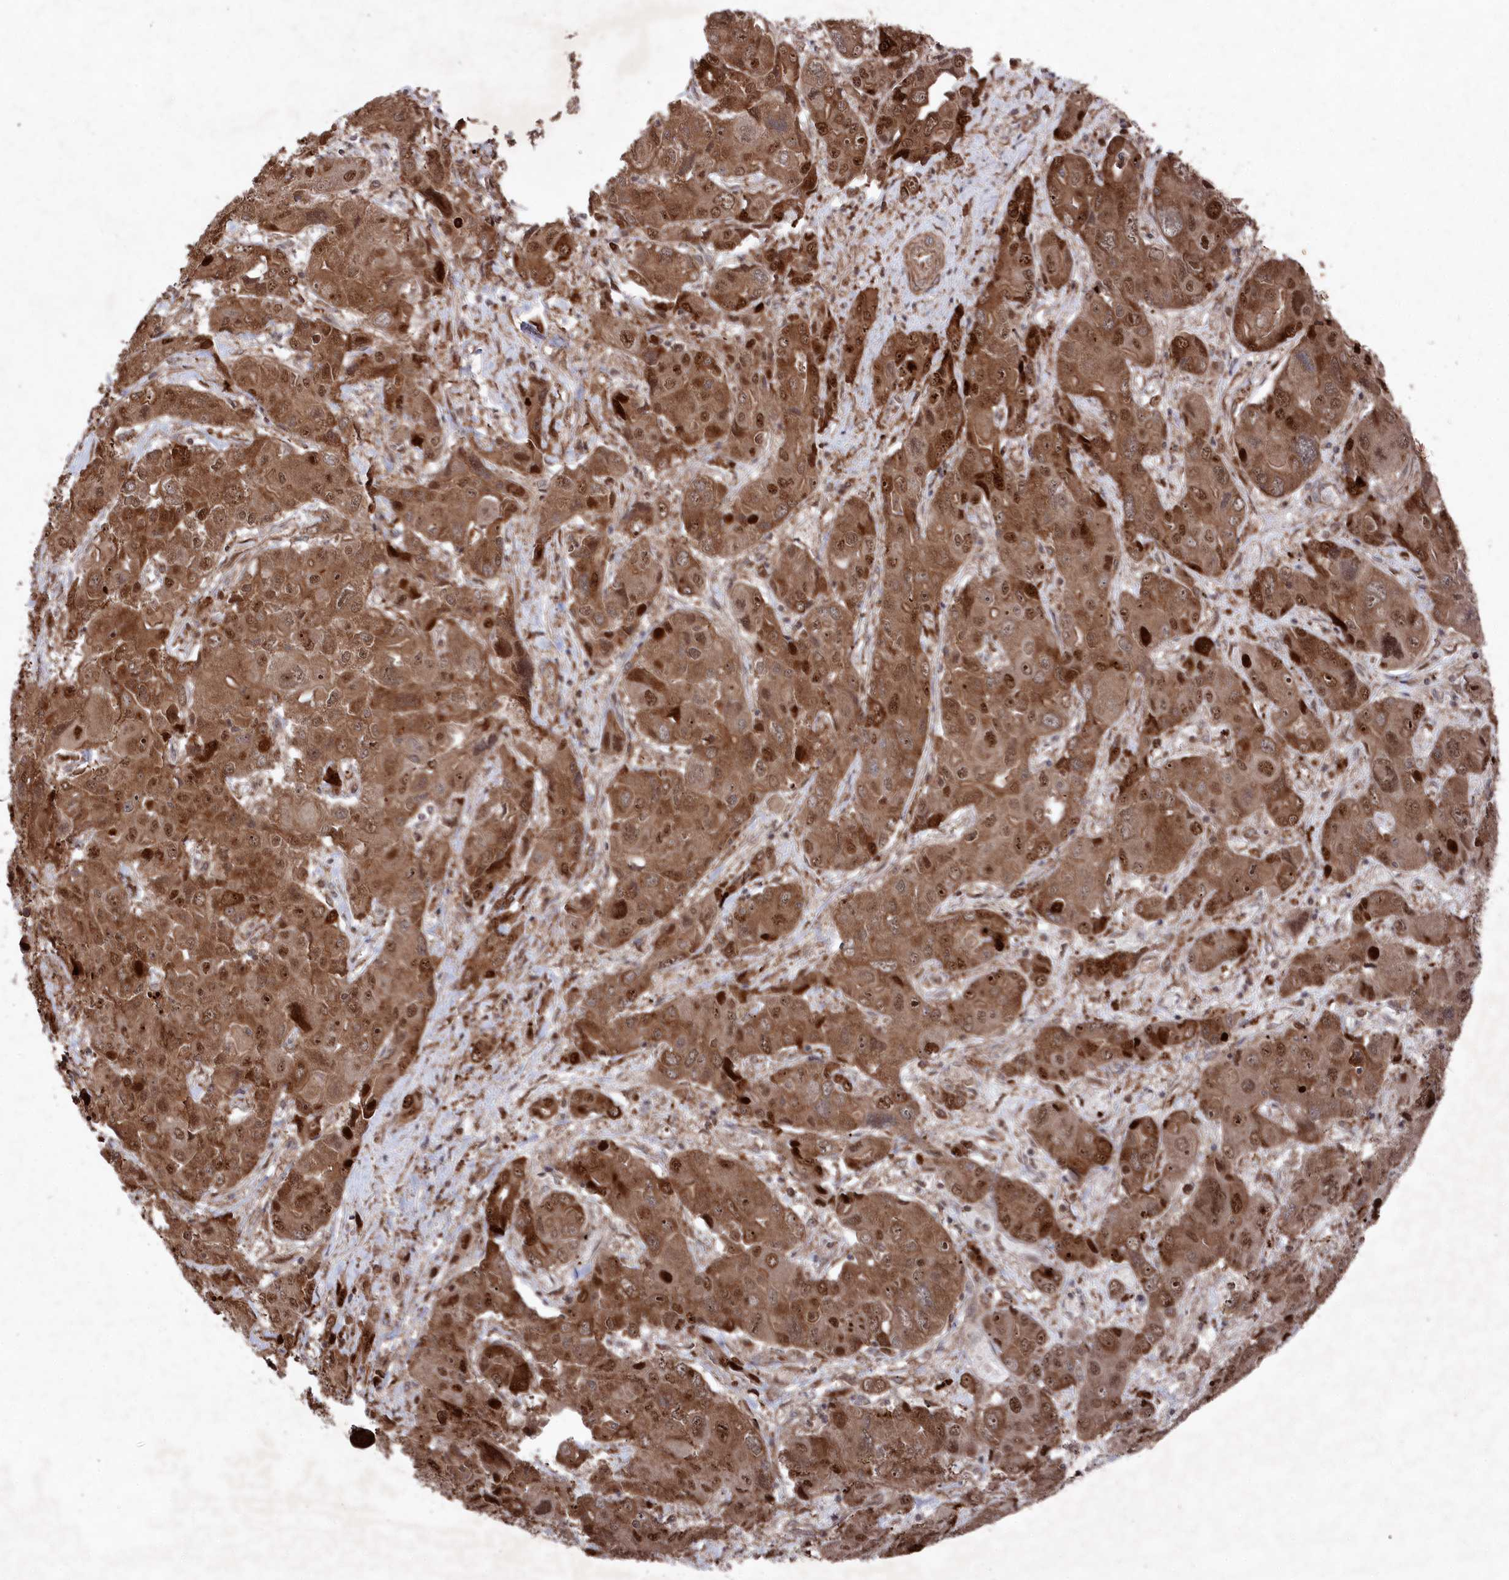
{"staining": {"intensity": "moderate", "quantity": ">75%", "location": "cytoplasmic/membranous,nuclear"}, "tissue": "liver cancer", "cell_type": "Tumor cells", "image_type": "cancer", "snomed": [{"axis": "morphology", "description": "Cholangiocarcinoma"}, {"axis": "topography", "description": "Liver"}], "caption": "Immunohistochemistry (IHC) micrograph of liver cancer (cholangiocarcinoma) stained for a protein (brown), which reveals medium levels of moderate cytoplasmic/membranous and nuclear positivity in approximately >75% of tumor cells.", "gene": "BORCS7", "patient": {"sex": "male", "age": 67}}